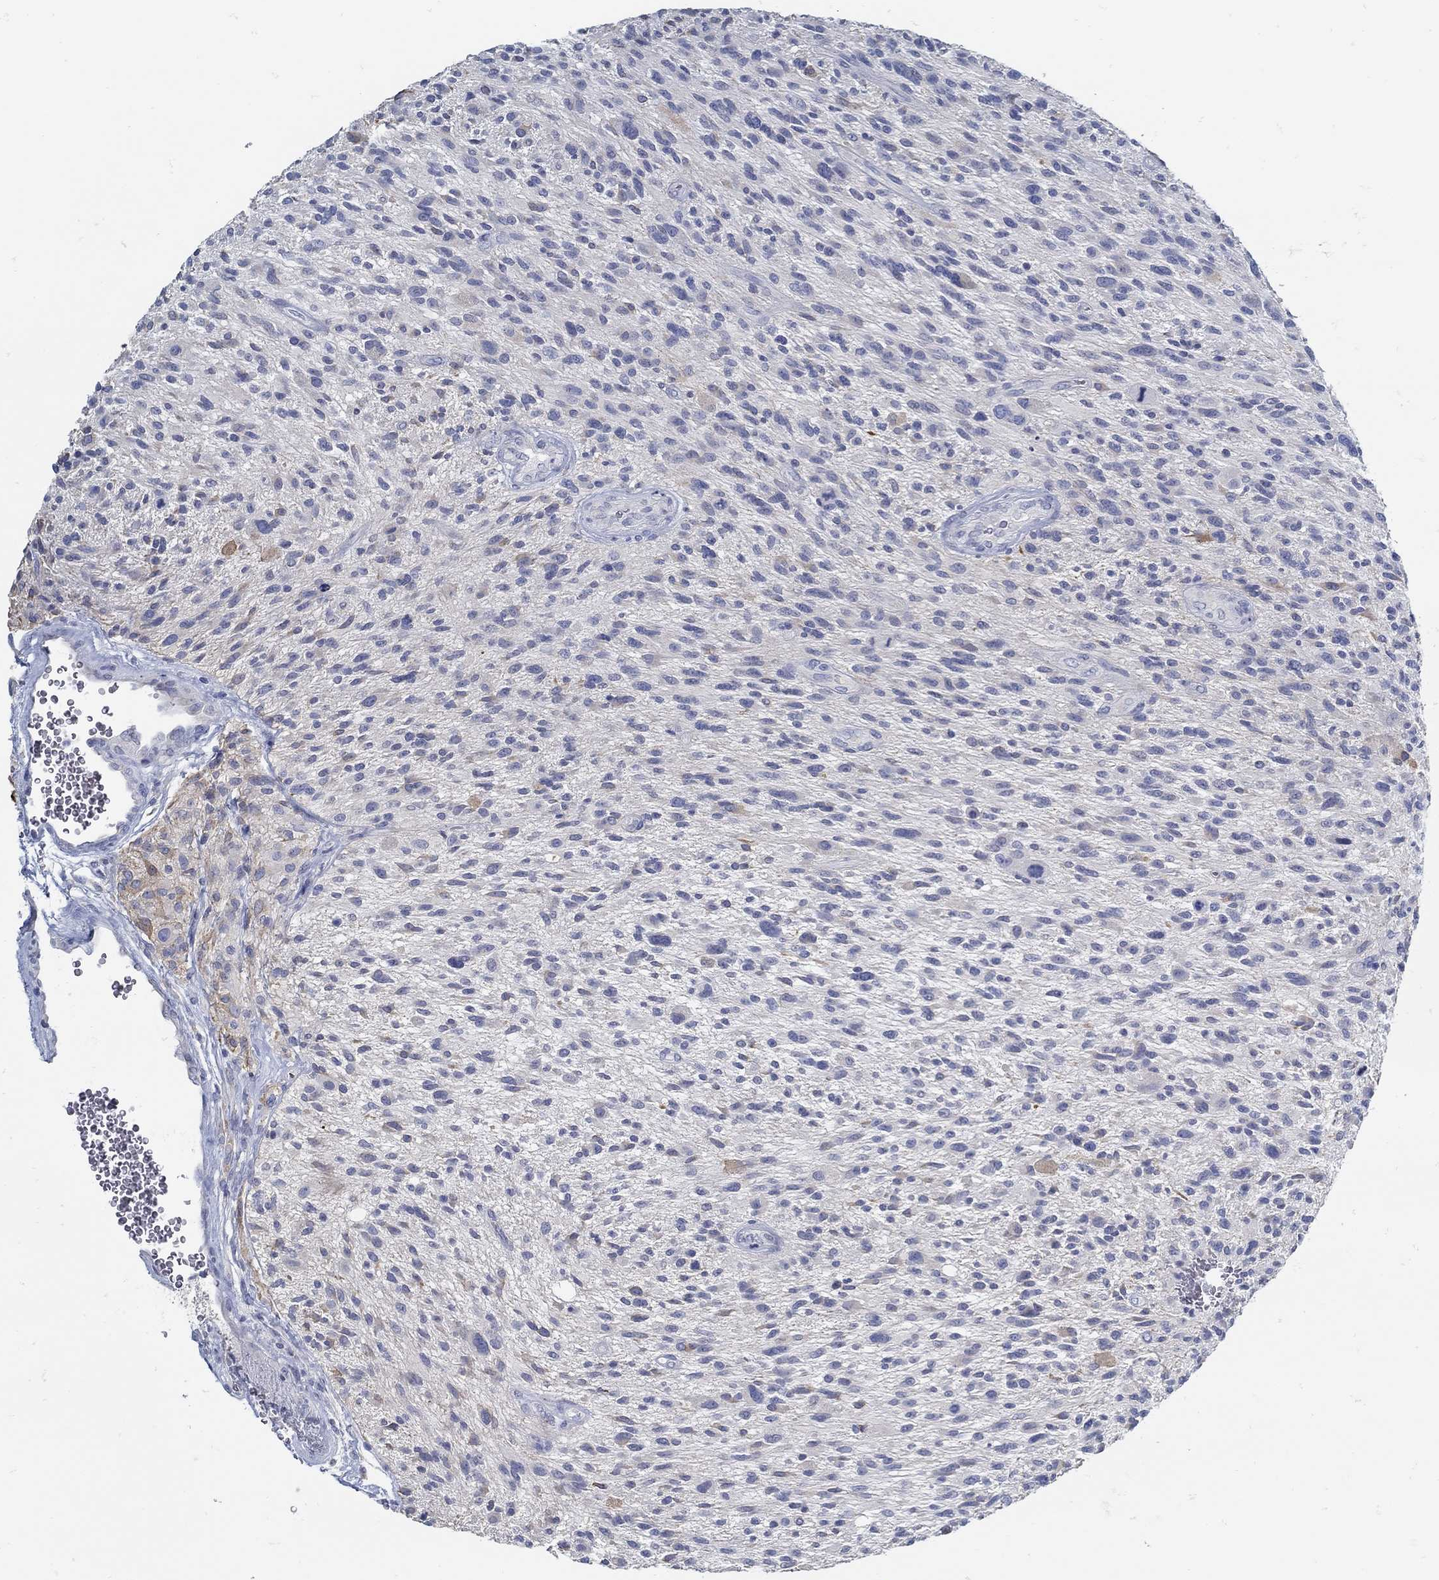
{"staining": {"intensity": "negative", "quantity": "none", "location": "none"}, "tissue": "glioma", "cell_type": "Tumor cells", "image_type": "cancer", "snomed": [{"axis": "morphology", "description": "Glioma, malignant, High grade"}, {"axis": "topography", "description": "Brain"}], "caption": "IHC image of neoplastic tissue: human glioma stained with DAB (3,3'-diaminobenzidine) displays no significant protein staining in tumor cells. (Stains: DAB immunohistochemistry with hematoxylin counter stain, Microscopy: brightfield microscopy at high magnification).", "gene": "ZFAND4", "patient": {"sex": "male", "age": 47}}